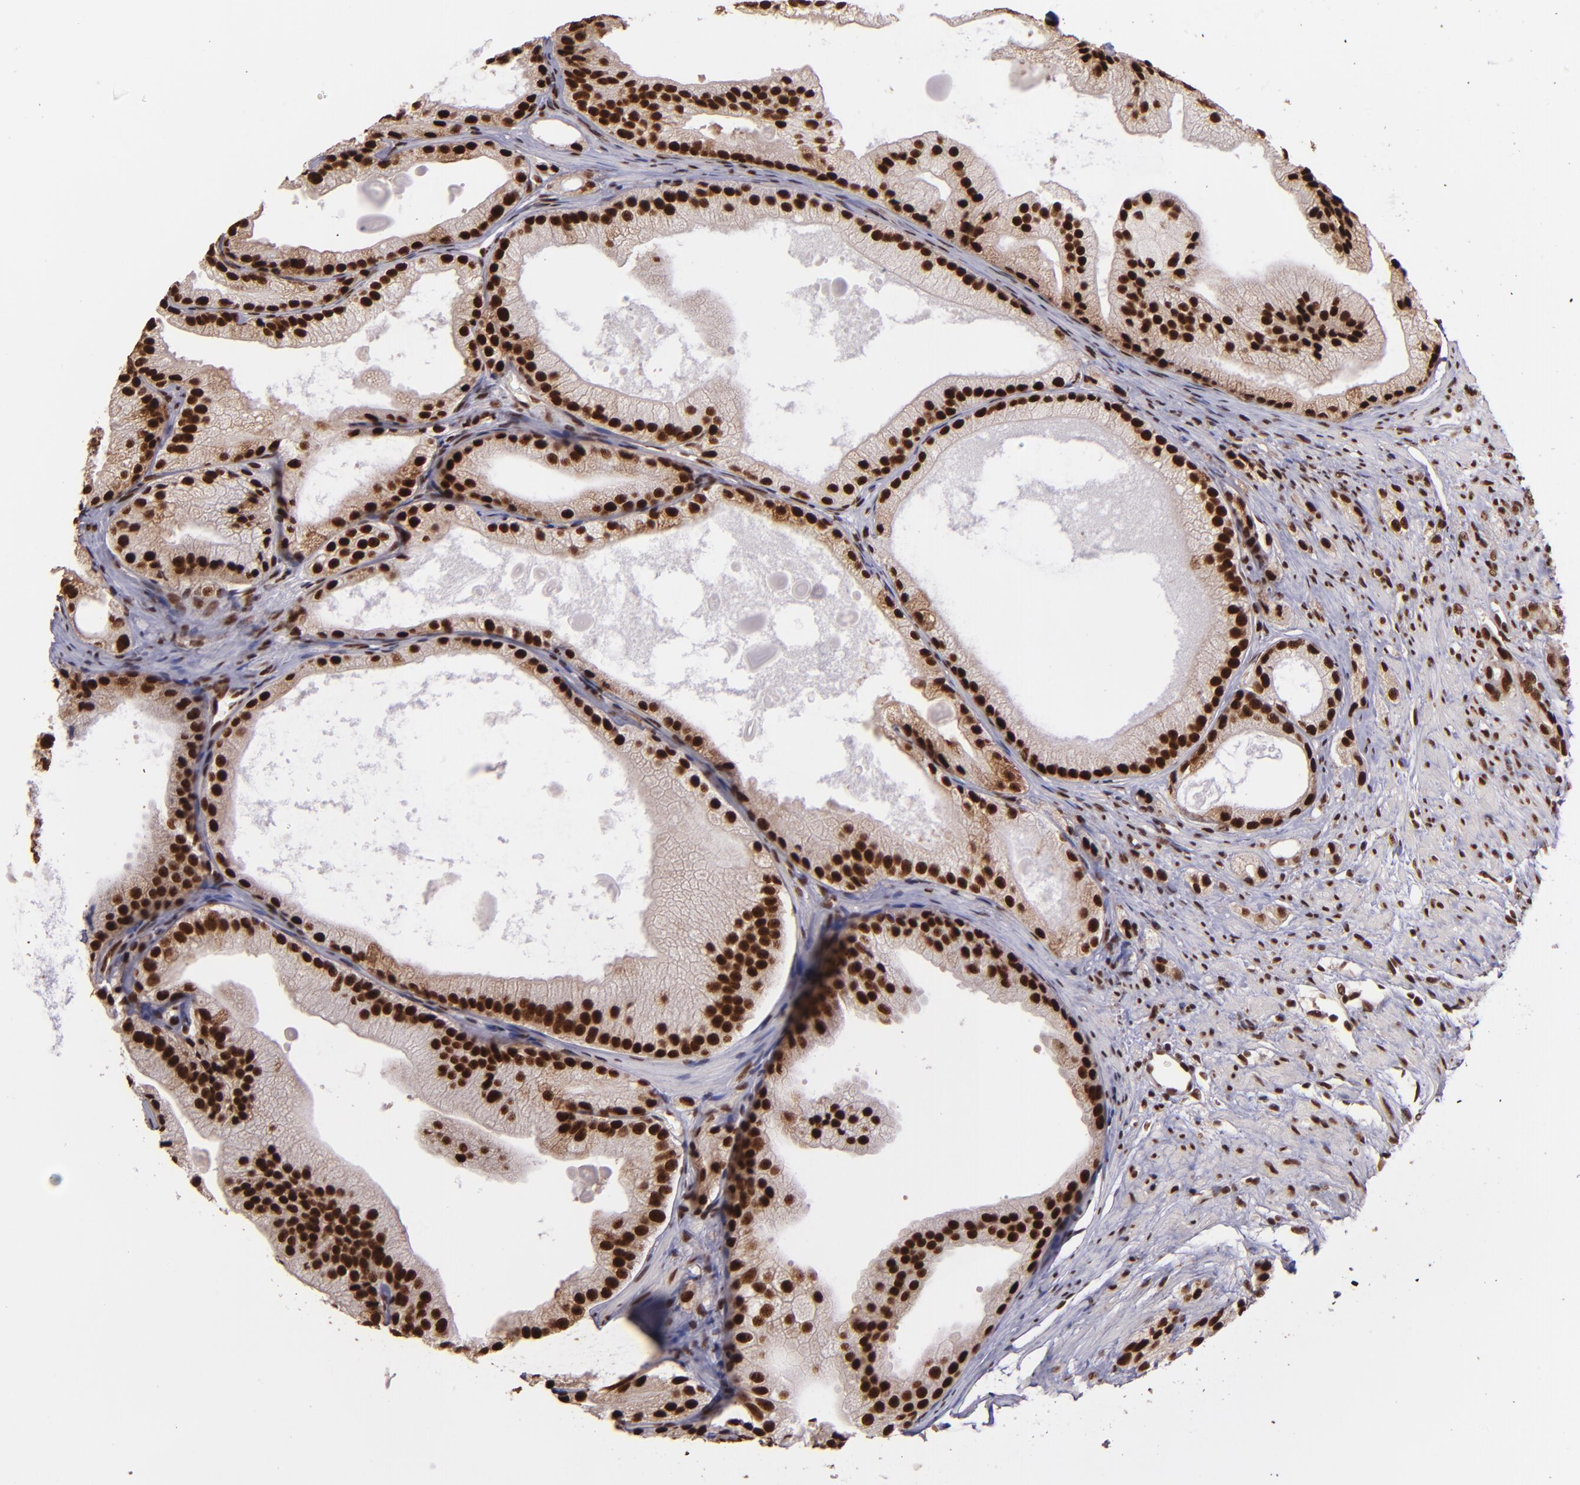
{"staining": {"intensity": "strong", "quantity": ">75%", "location": "cytoplasmic/membranous,nuclear"}, "tissue": "prostate cancer", "cell_type": "Tumor cells", "image_type": "cancer", "snomed": [{"axis": "morphology", "description": "Adenocarcinoma, Low grade"}, {"axis": "topography", "description": "Prostate"}], "caption": "Prostate cancer (low-grade adenocarcinoma) stained with IHC displays strong cytoplasmic/membranous and nuclear staining in about >75% of tumor cells.", "gene": "PQBP1", "patient": {"sex": "male", "age": 69}}